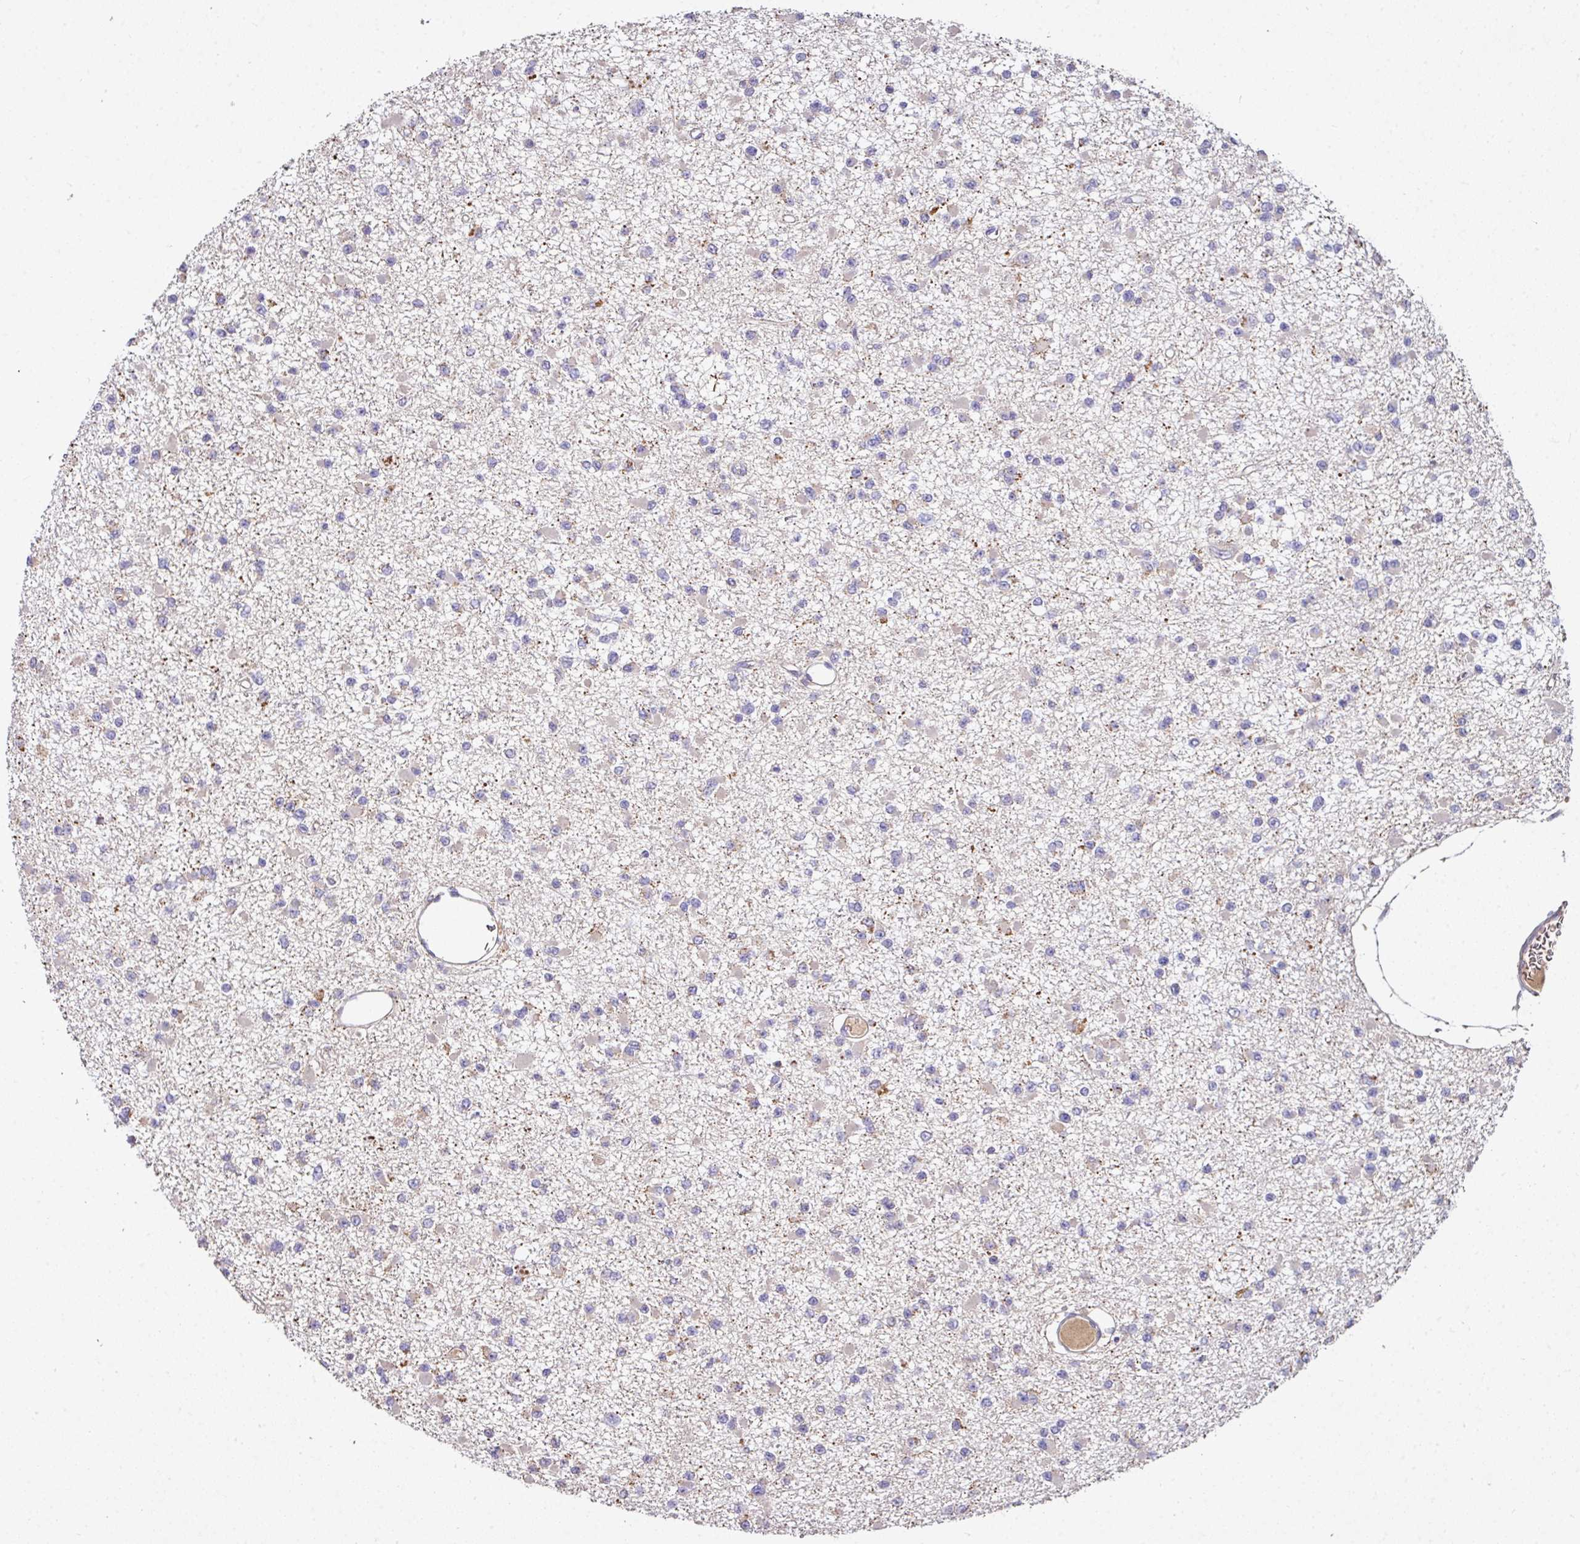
{"staining": {"intensity": "negative", "quantity": "none", "location": "none"}, "tissue": "glioma", "cell_type": "Tumor cells", "image_type": "cancer", "snomed": [{"axis": "morphology", "description": "Glioma, malignant, Low grade"}, {"axis": "topography", "description": "Brain"}], "caption": "A photomicrograph of human glioma is negative for staining in tumor cells.", "gene": "AEBP2", "patient": {"sex": "female", "age": 22}}